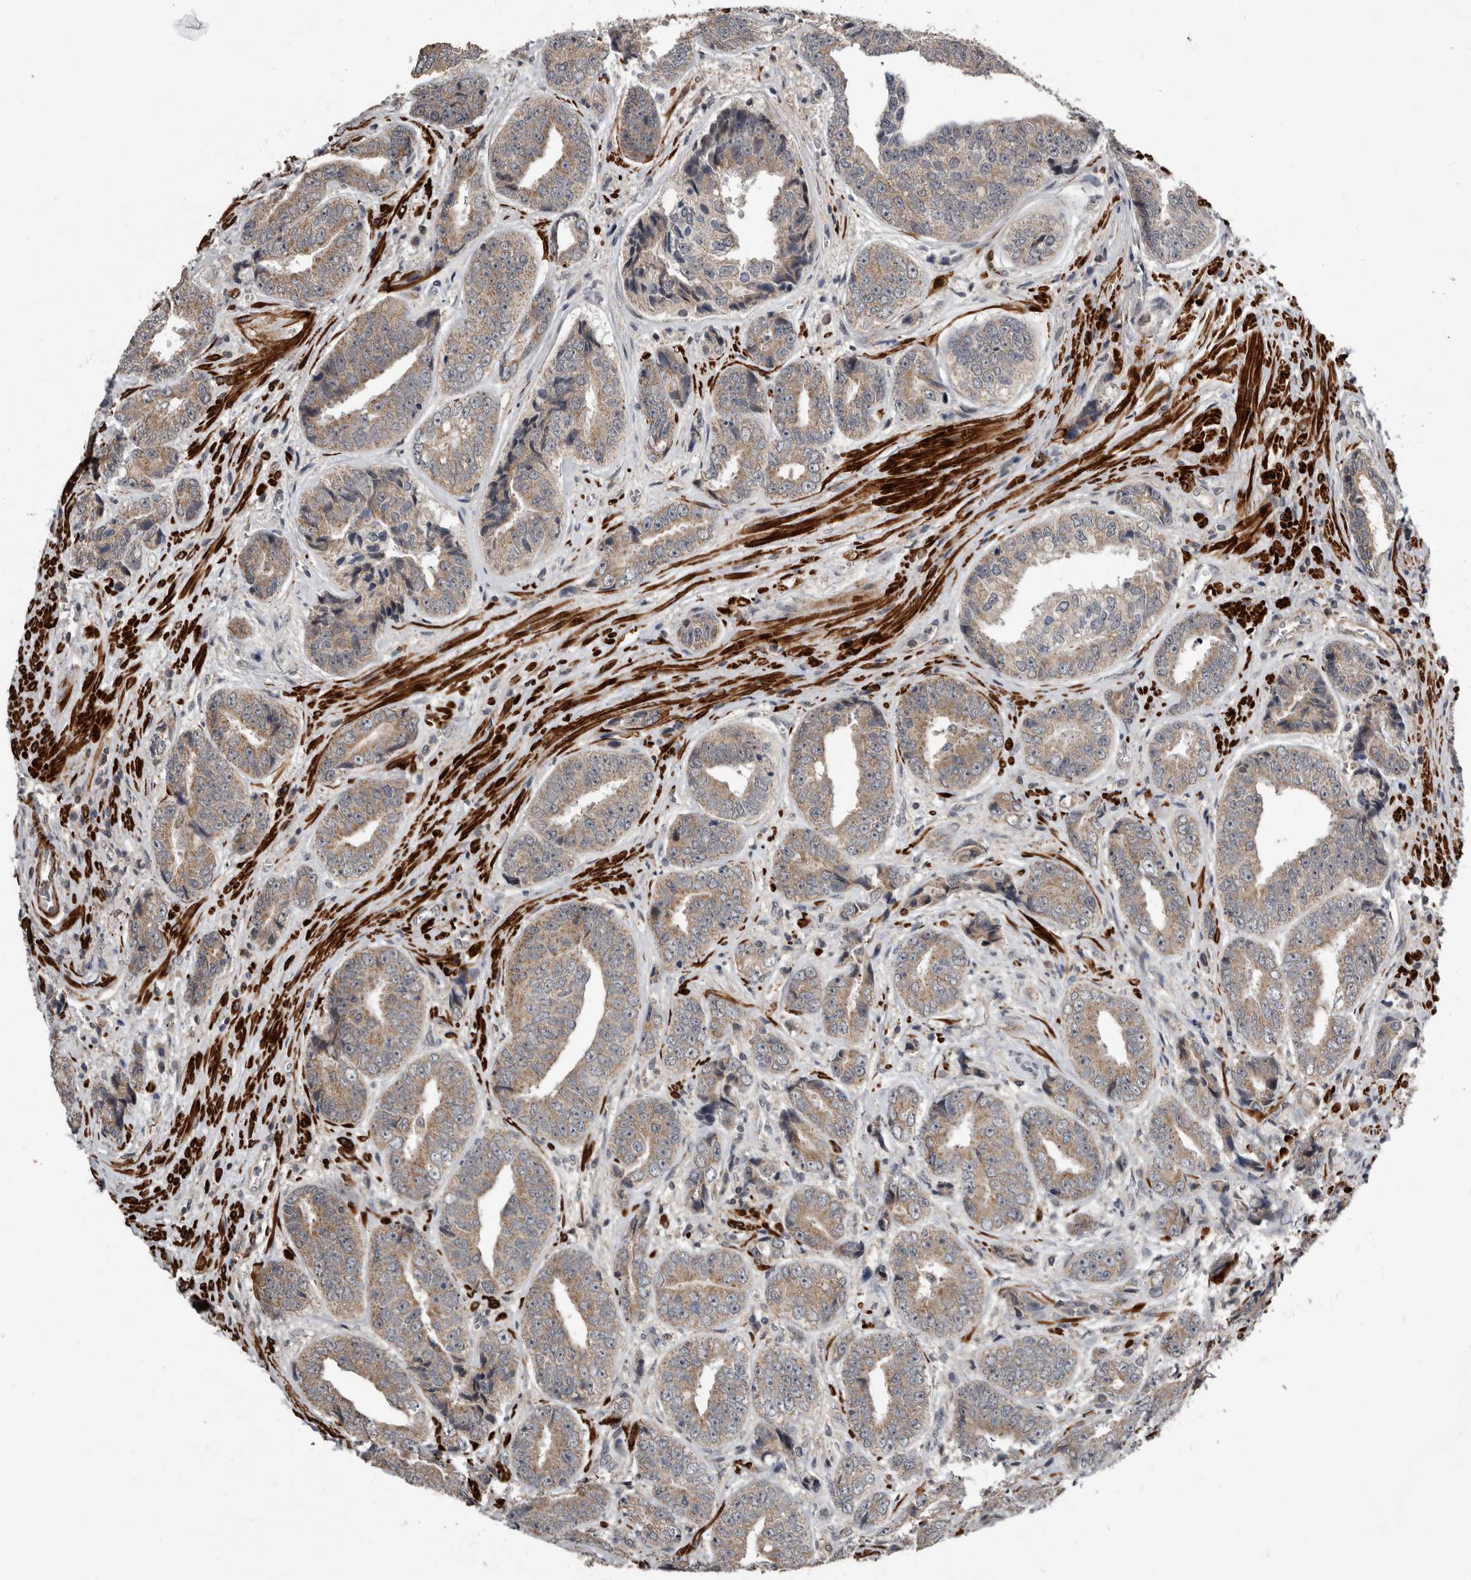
{"staining": {"intensity": "weak", "quantity": ">75%", "location": "cytoplasmic/membranous"}, "tissue": "prostate cancer", "cell_type": "Tumor cells", "image_type": "cancer", "snomed": [{"axis": "morphology", "description": "Adenocarcinoma, High grade"}, {"axis": "topography", "description": "Prostate"}], "caption": "Prostate cancer stained with DAB (3,3'-diaminobenzidine) immunohistochemistry (IHC) reveals low levels of weak cytoplasmic/membranous staining in approximately >75% of tumor cells. (DAB (3,3'-diaminobenzidine) IHC, brown staining for protein, blue staining for nuclei).", "gene": "FGFR4", "patient": {"sex": "male", "age": 61}}